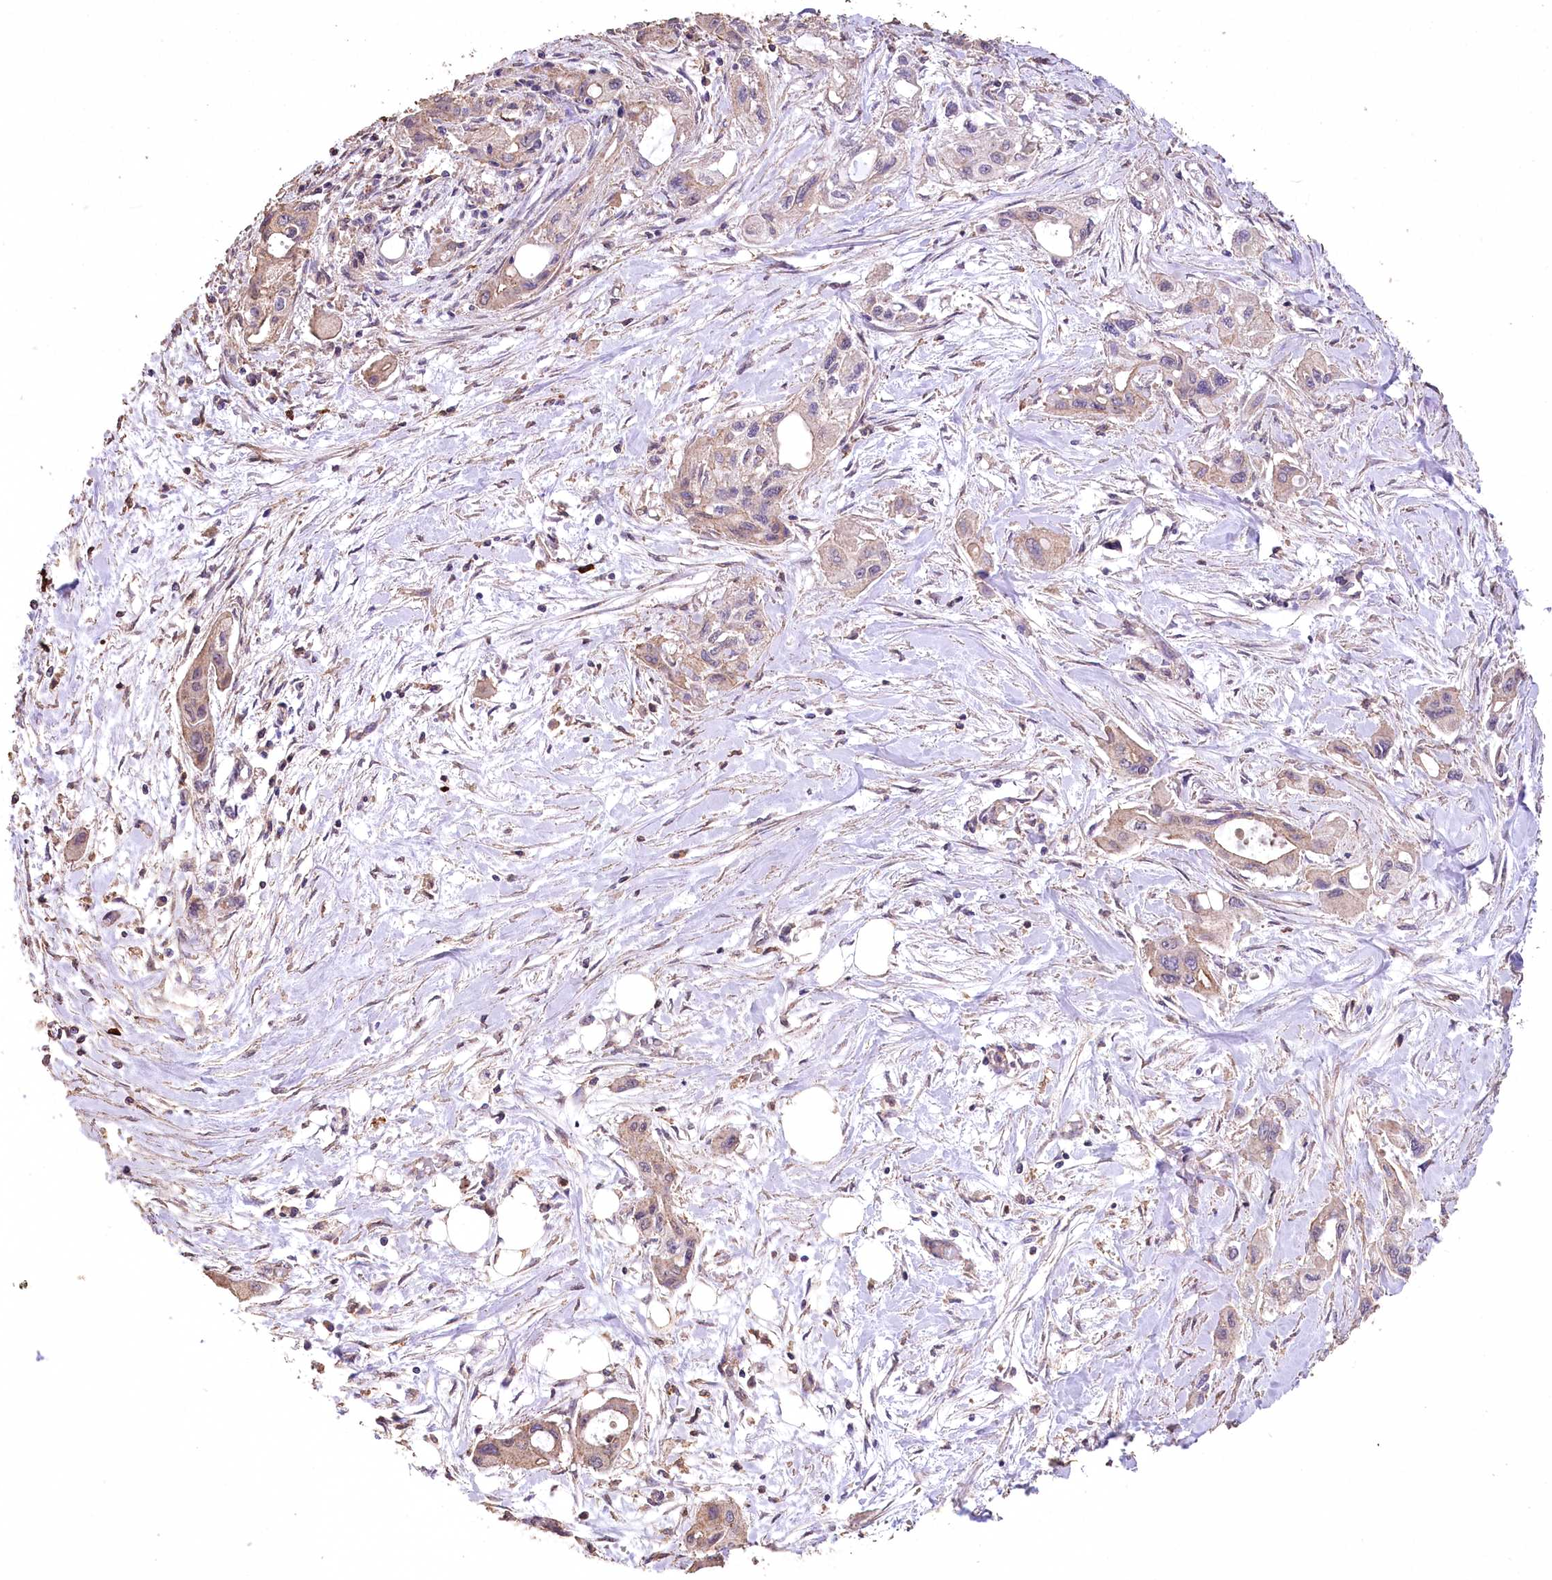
{"staining": {"intensity": "weak", "quantity": ">75%", "location": "cytoplasmic/membranous"}, "tissue": "pancreatic cancer", "cell_type": "Tumor cells", "image_type": "cancer", "snomed": [{"axis": "morphology", "description": "Adenocarcinoma, NOS"}, {"axis": "topography", "description": "Pancreas"}], "caption": "A micrograph of pancreatic cancer stained for a protein reveals weak cytoplasmic/membranous brown staining in tumor cells.", "gene": "IREB2", "patient": {"sex": "male", "age": 75}}